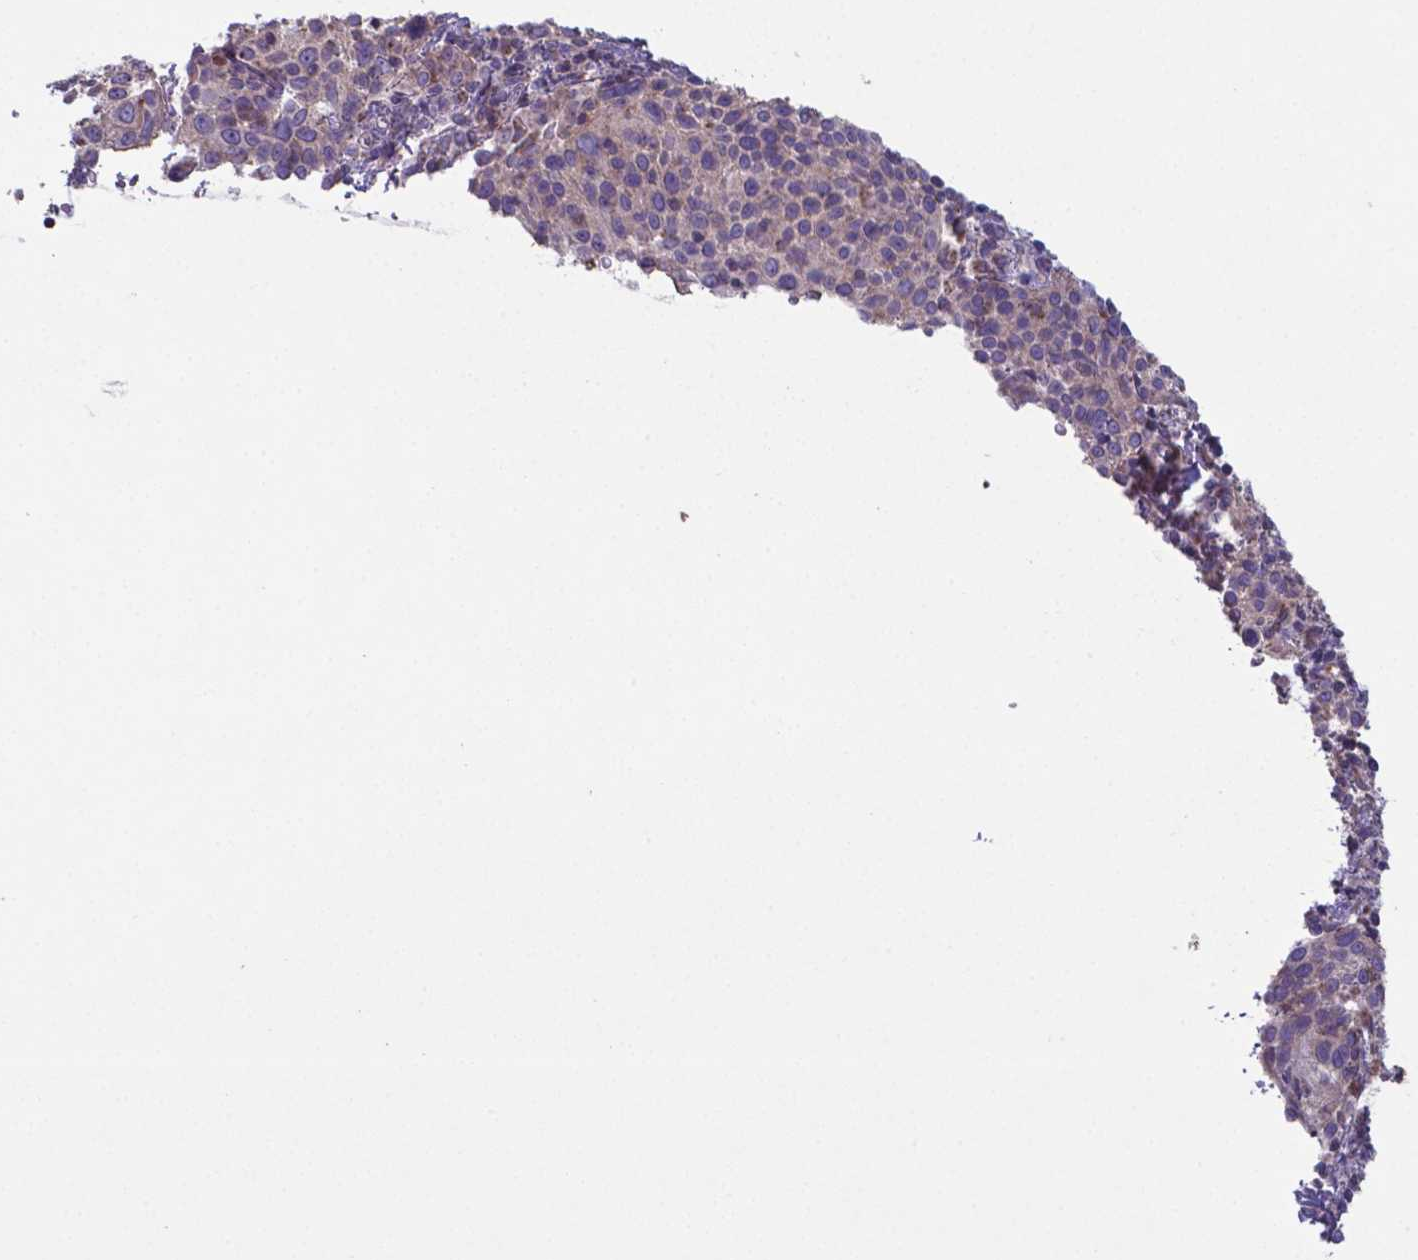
{"staining": {"intensity": "weak", "quantity": "25%-75%", "location": "cytoplasmic/membranous"}, "tissue": "cervical cancer", "cell_type": "Tumor cells", "image_type": "cancer", "snomed": [{"axis": "morphology", "description": "Squamous cell carcinoma, NOS"}, {"axis": "topography", "description": "Cervix"}], "caption": "A low amount of weak cytoplasmic/membranous expression is present in approximately 25%-75% of tumor cells in cervical cancer (squamous cell carcinoma) tissue.", "gene": "TYRO3", "patient": {"sex": "female", "age": 61}}